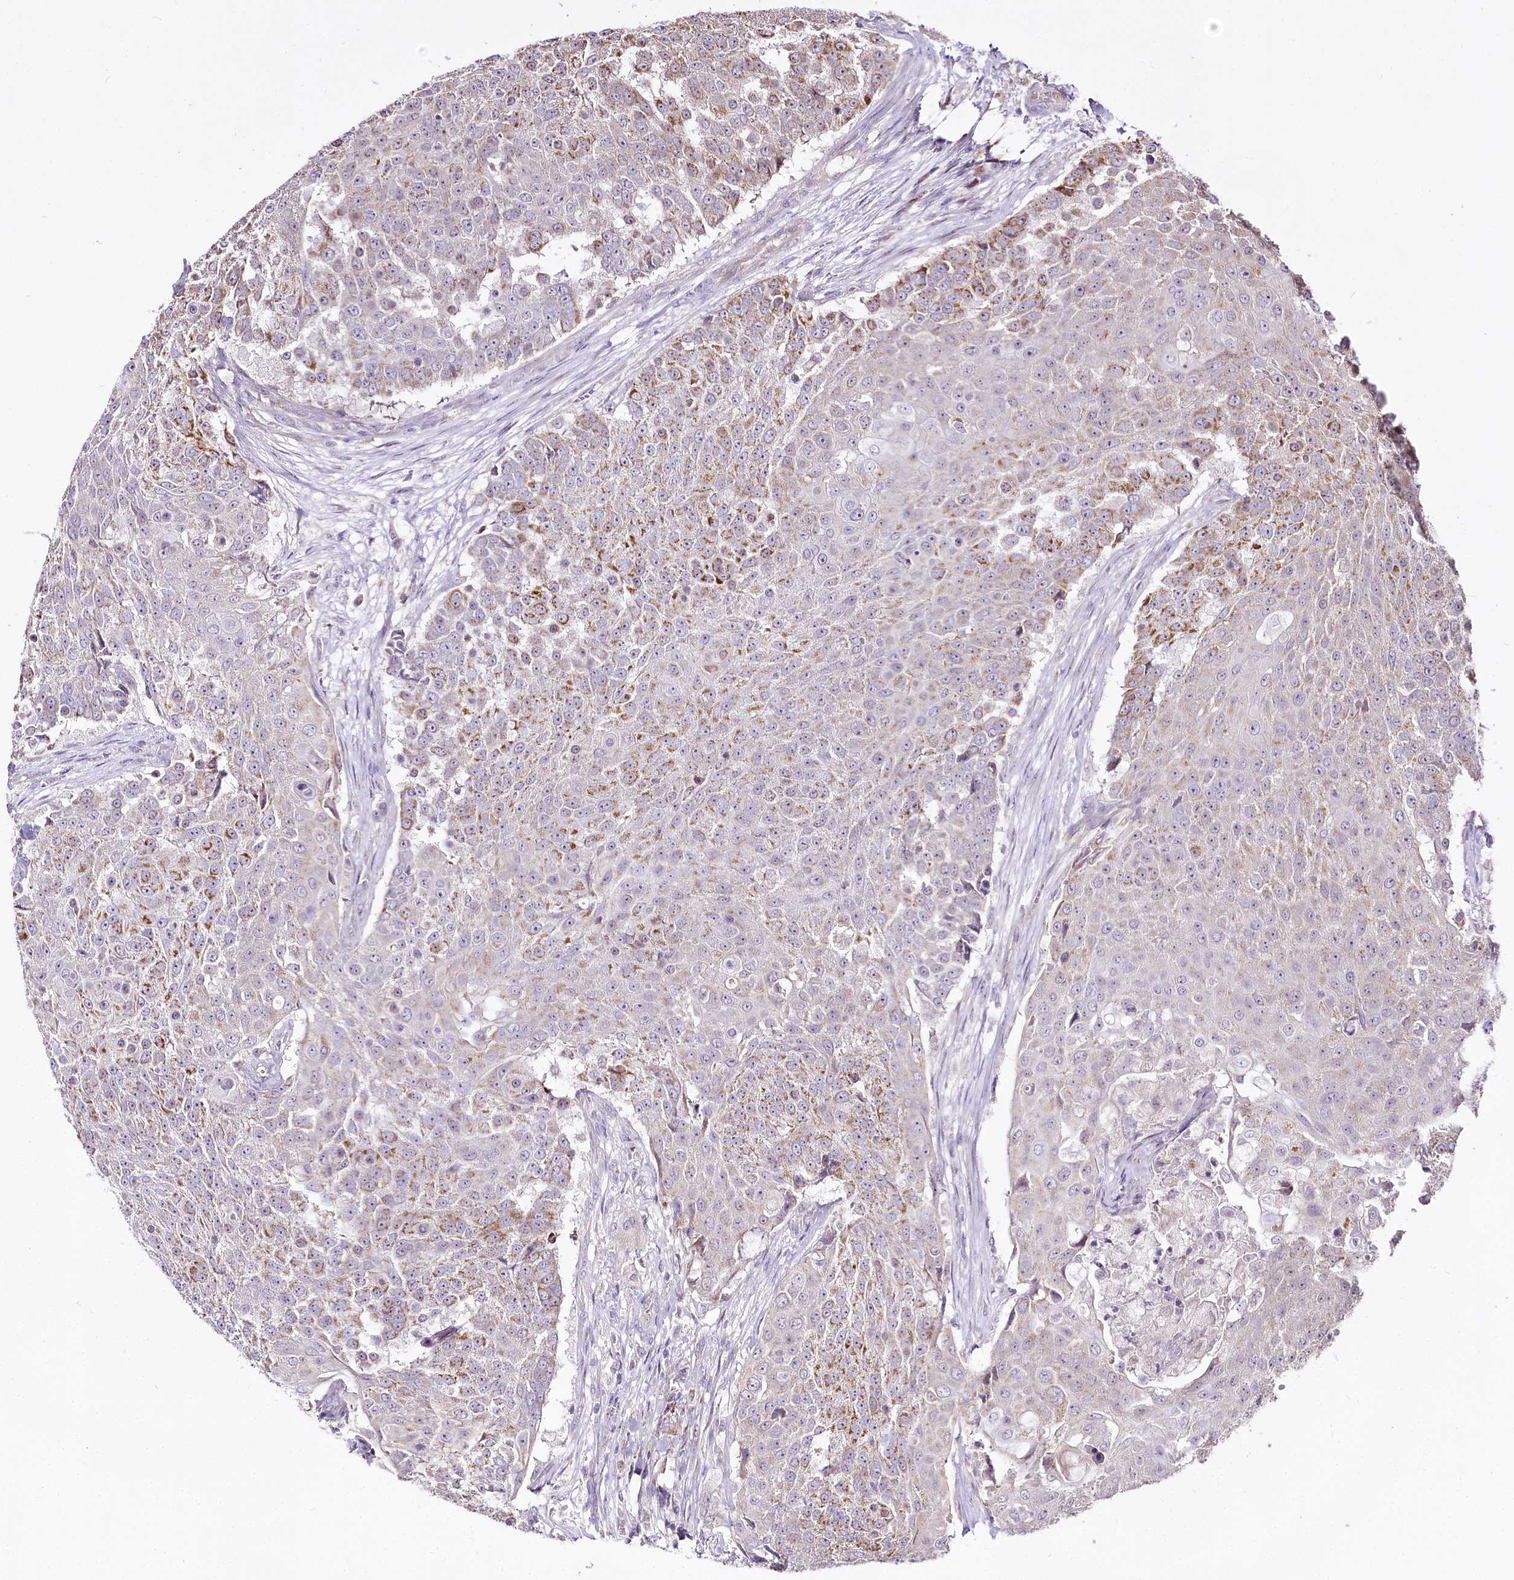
{"staining": {"intensity": "moderate", "quantity": "25%-75%", "location": "cytoplasmic/membranous"}, "tissue": "urothelial cancer", "cell_type": "Tumor cells", "image_type": "cancer", "snomed": [{"axis": "morphology", "description": "Urothelial carcinoma, High grade"}, {"axis": "topography", "description": "Urinary bladder"}], "caption": "Protein expression by immunohistochemistry (IHC) displays moderate cytoplasmic/membranous positivity in about 25%-75% of tumor cells in high-grade urothelial carcinoma.", "gene": "ZNF226", "patient": {"sex": "female", "age": 63}}